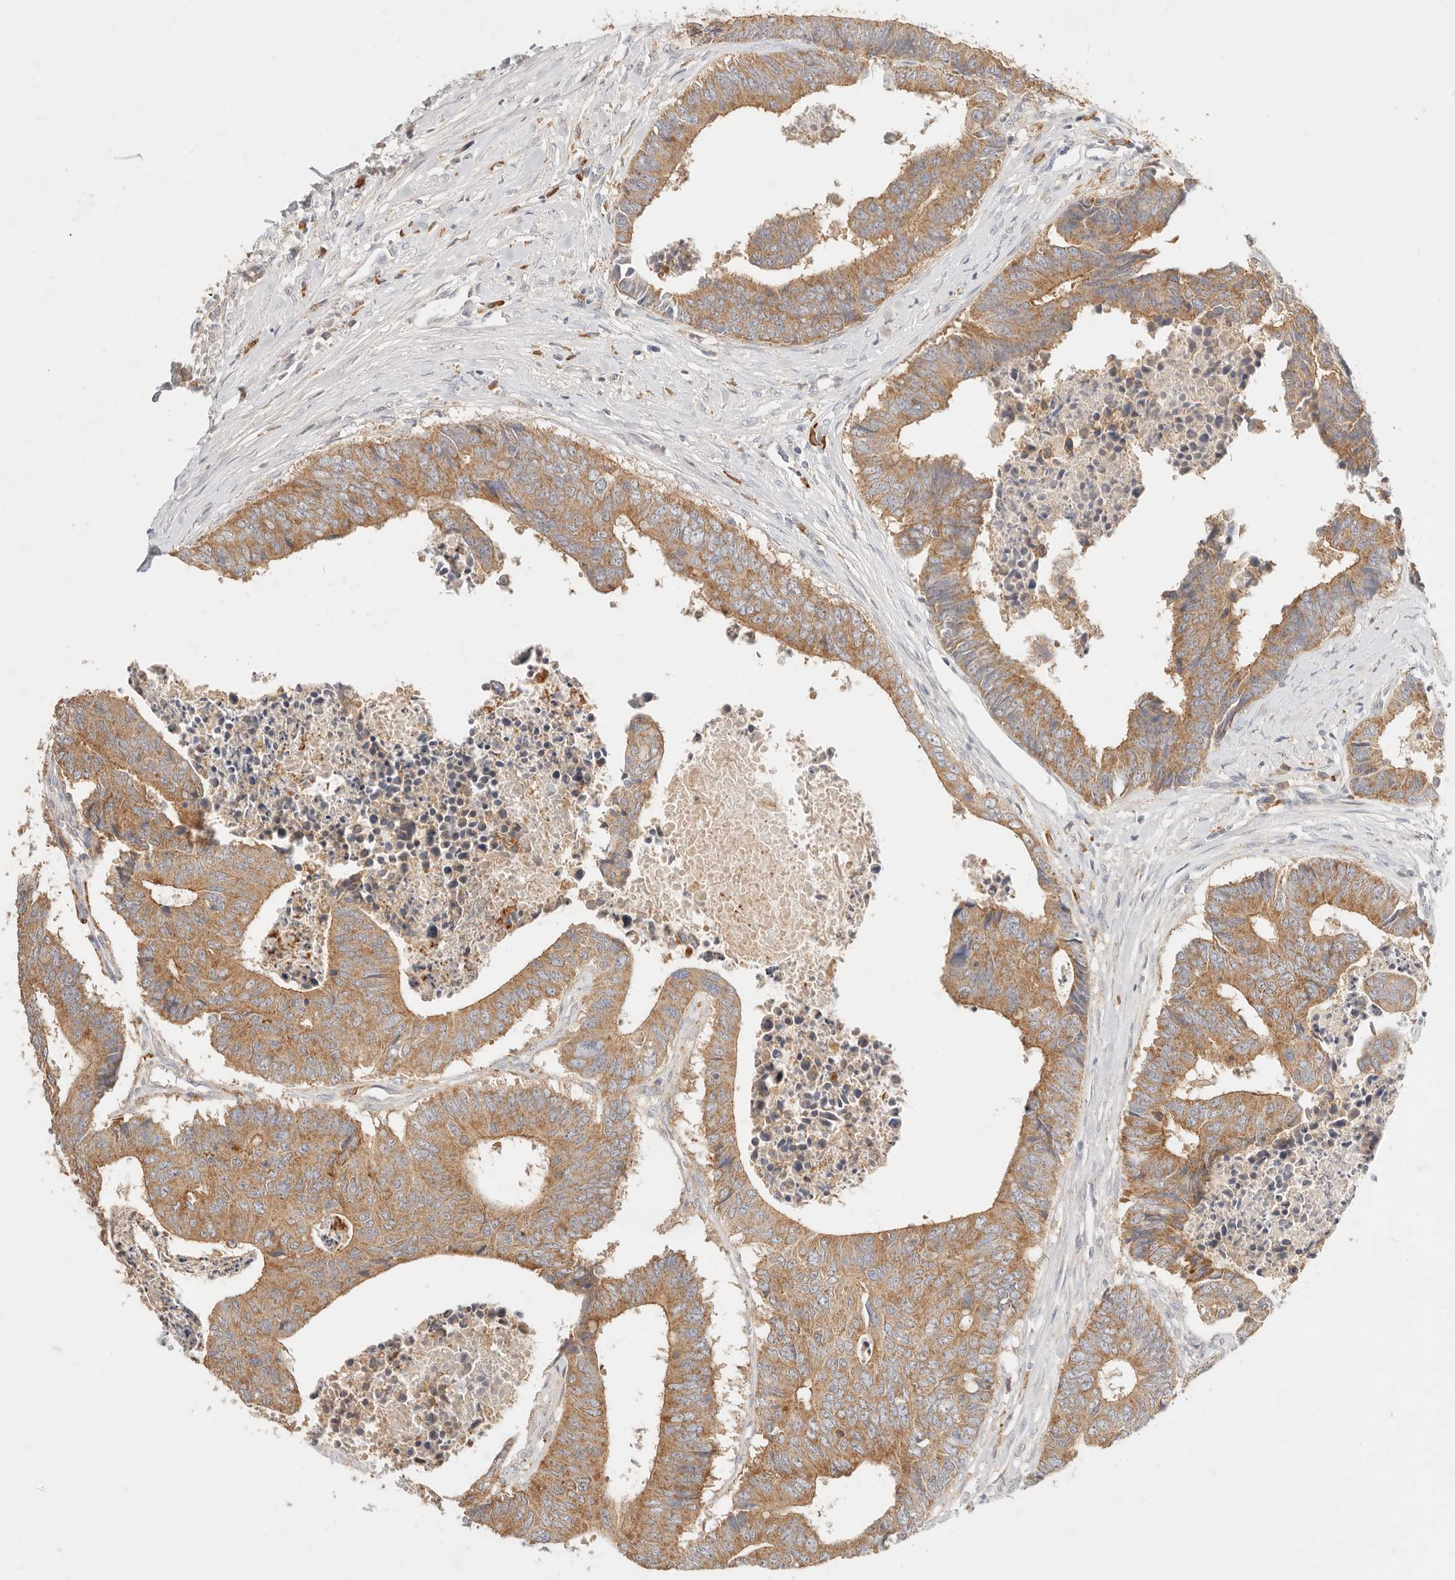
{"staining": {"intensity": "moderate", "quantity": ">75%", "location": "cytoplasmic/membranous"}, "tissue": "colorectal cancer", "cell_type": "Tumor cells", "image_type": "cancer", "snomed": [{"axis": "morphology", "description": "Adenocarcinoma, NOS"}, {"axis": "topography", "description": "Rectum"}], "caption": "Moderate cytoplasmic/membranous staining is identified in approximately >75% of tumor cells in colorectal cancer (adenocarcinoma).", "gene": "HK2", "patient": {"sex": "male", "age": 84}}